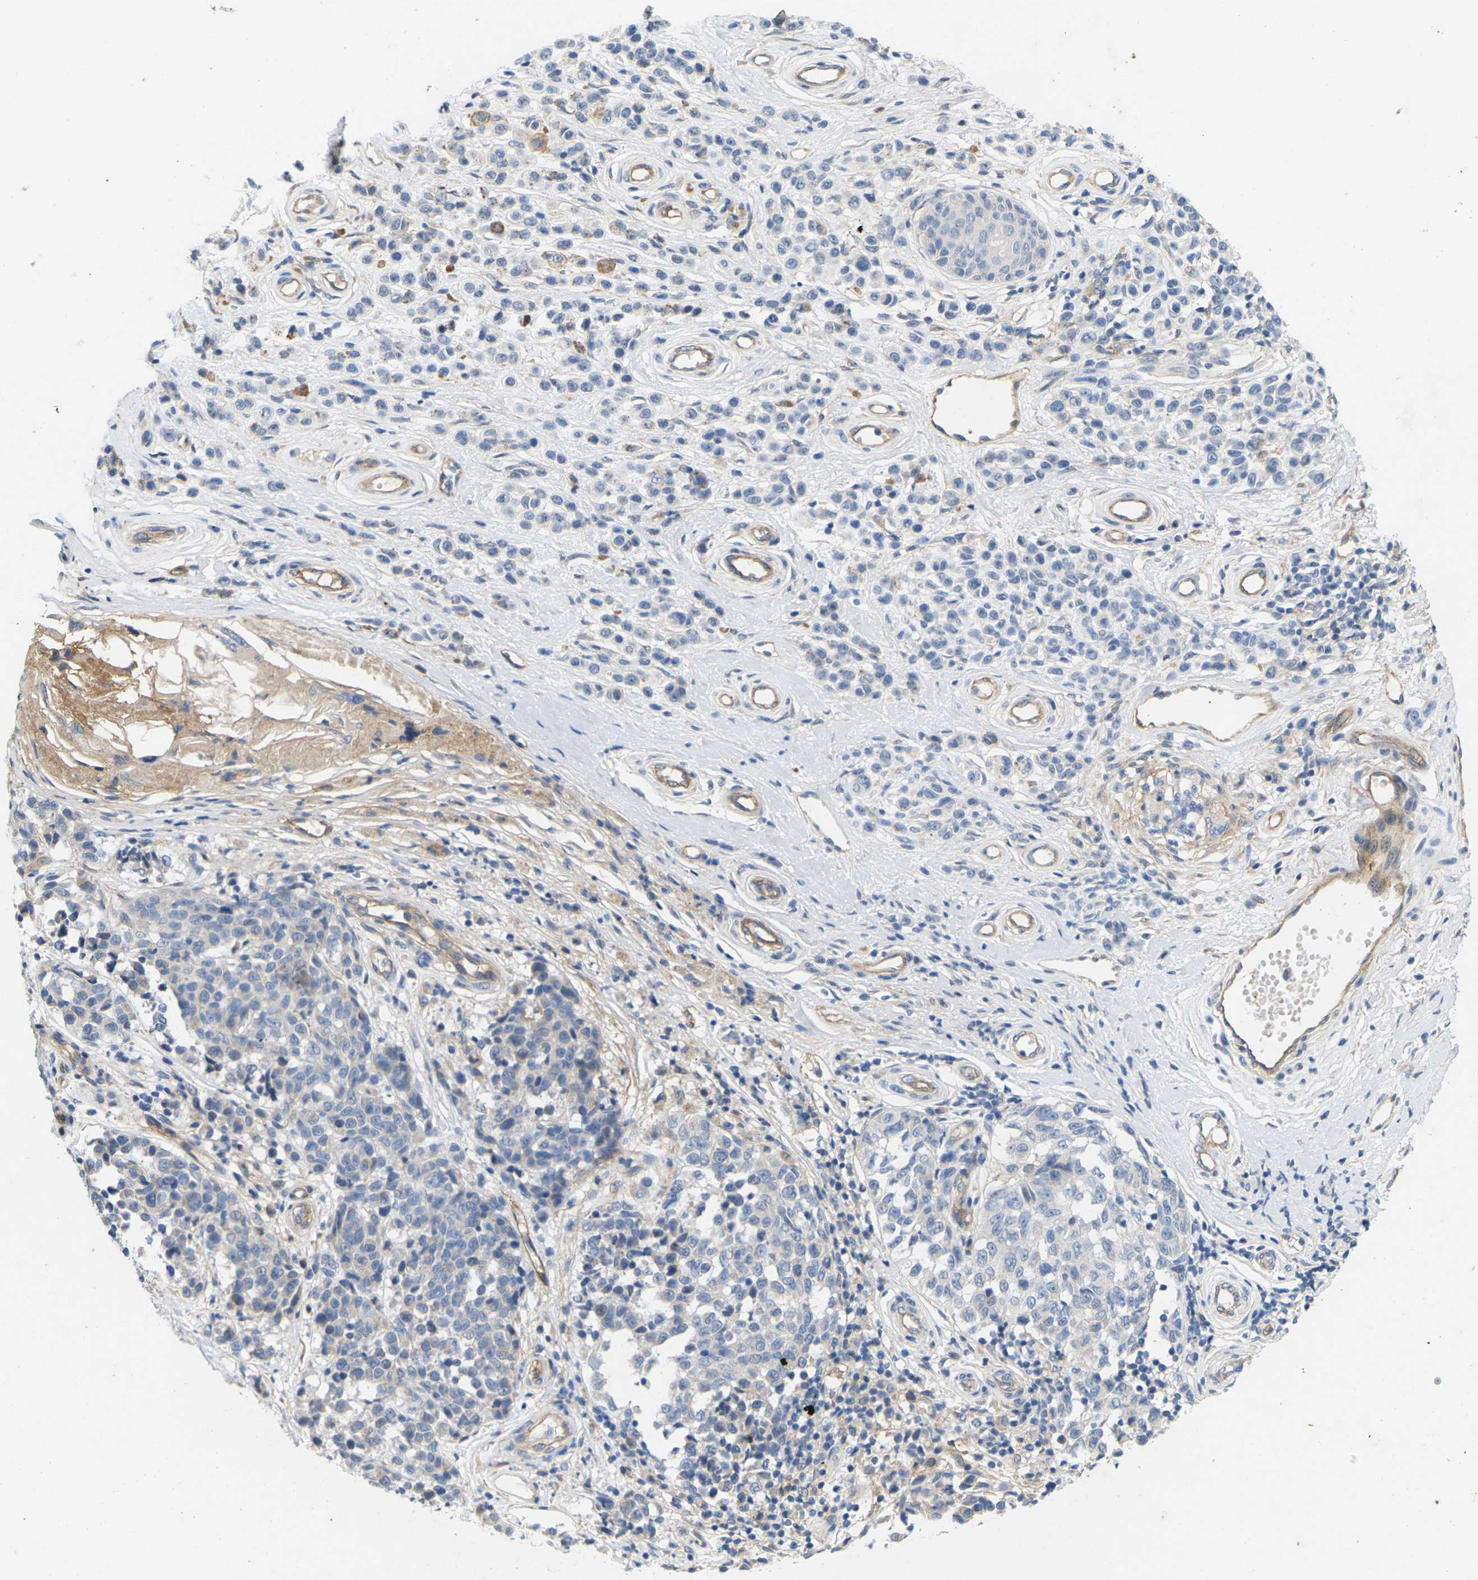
{"staining": {"intensity": "negative", "quantity": "none", "location": "none"}, "tissue": "melanoma", "cell_type": "Tumor cells", "image_type": "cancer", "snomed": [{"axis": "morphology", "description": "Malignant melanoma, NOS"}, {"axis": "topography", "description": "Skin"}], "caption": "This is a micrograph of immunohistochemistry staining of melanoma, which shows no expression in tumor cells. (DAB IHC with hematoxylin counter stain).", "gene": "ITGA5", "patient": {"sex": "female", "age": 64}}